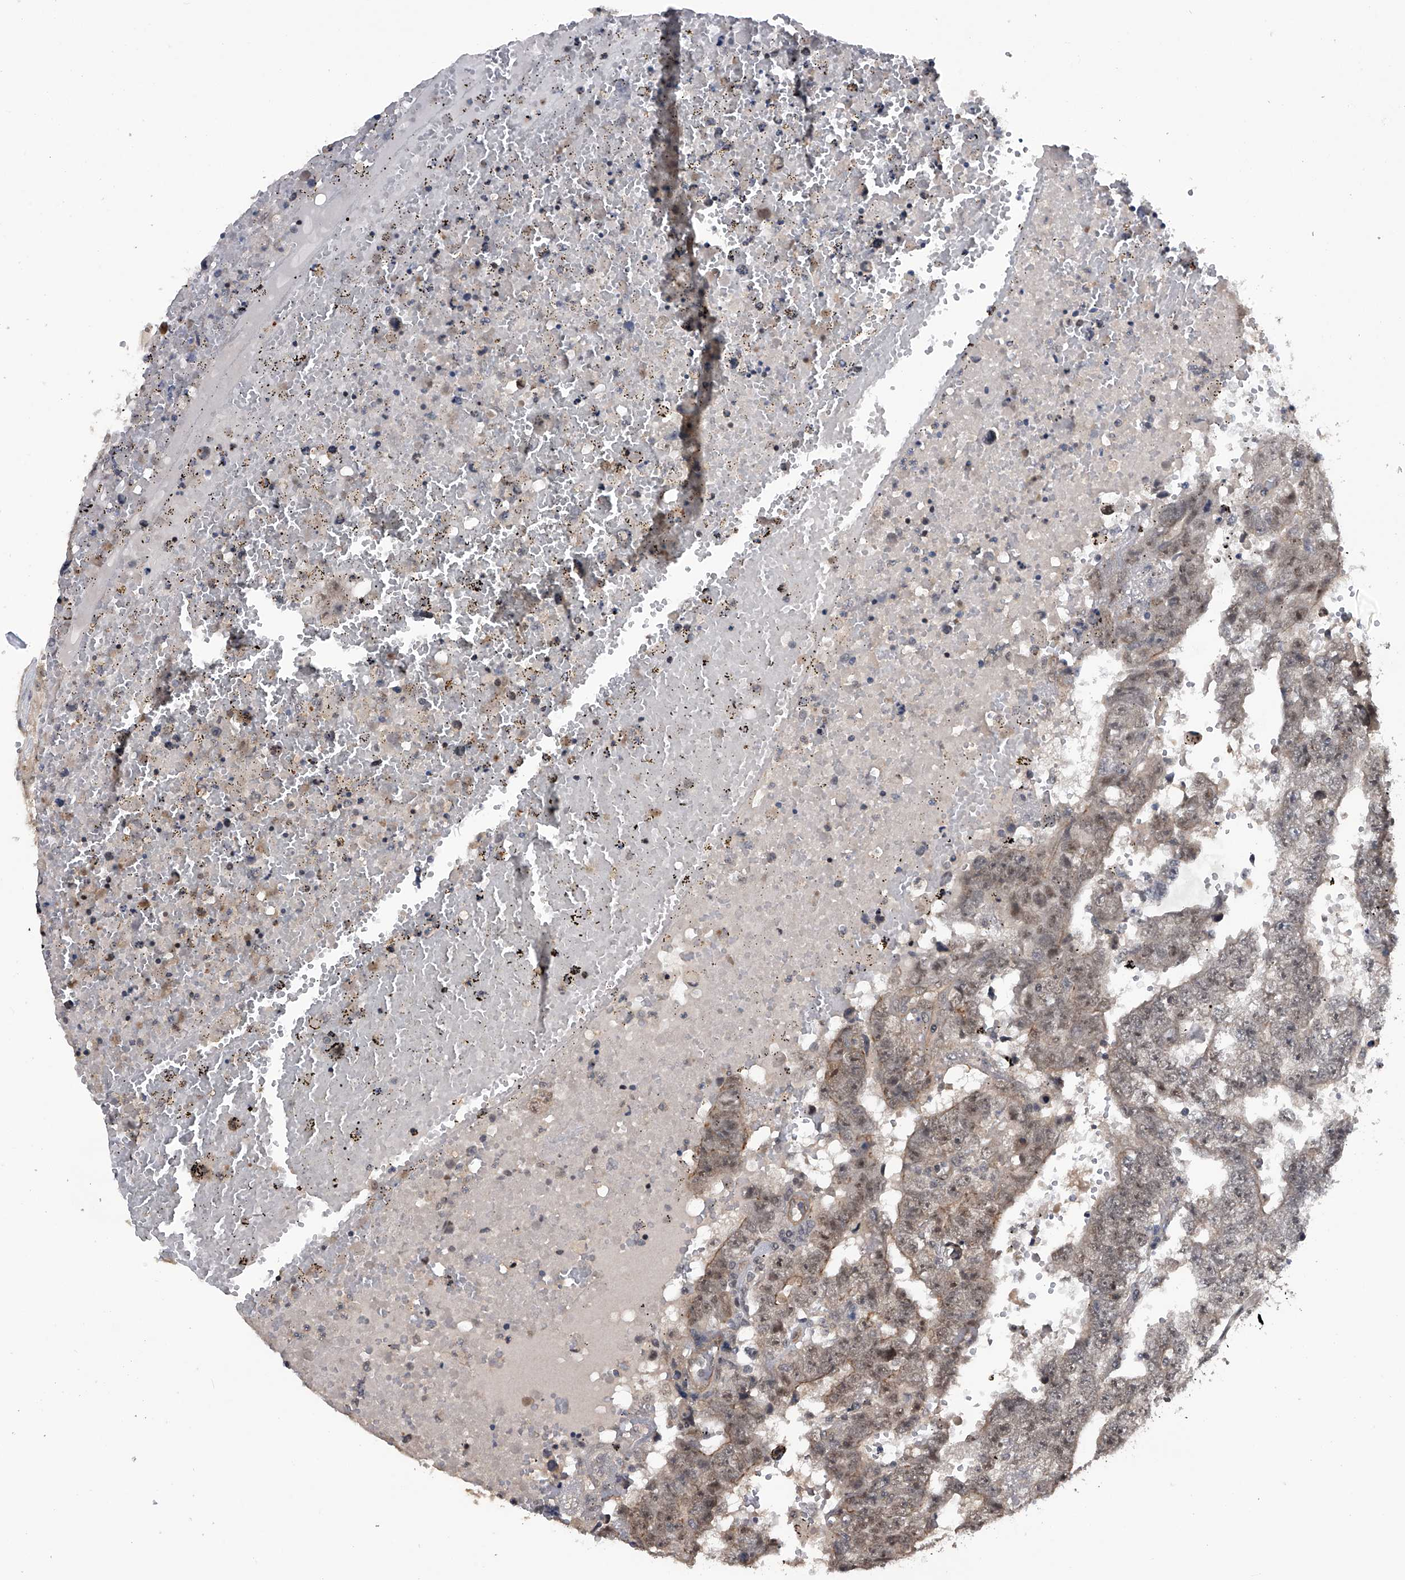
{"staining": {"intensity": "weak", "quantity": "<25%", "location": "nuclear"}, "tissue": "testis cancer", "cell_type": "Tumor cells", "image_type": "cancer", "snomed": [{"axis": "morphology", "description": "Carcinoma, Embryonal, NOS"}, {"axis": "topography", "description": "Testis"}], "caption": "Immunohistochemical staining of testis cancer demonstrates no significant positivity in tumor cells.", "gene": "SLC12A8", "patient": {"sex": "male", "age": 25}}